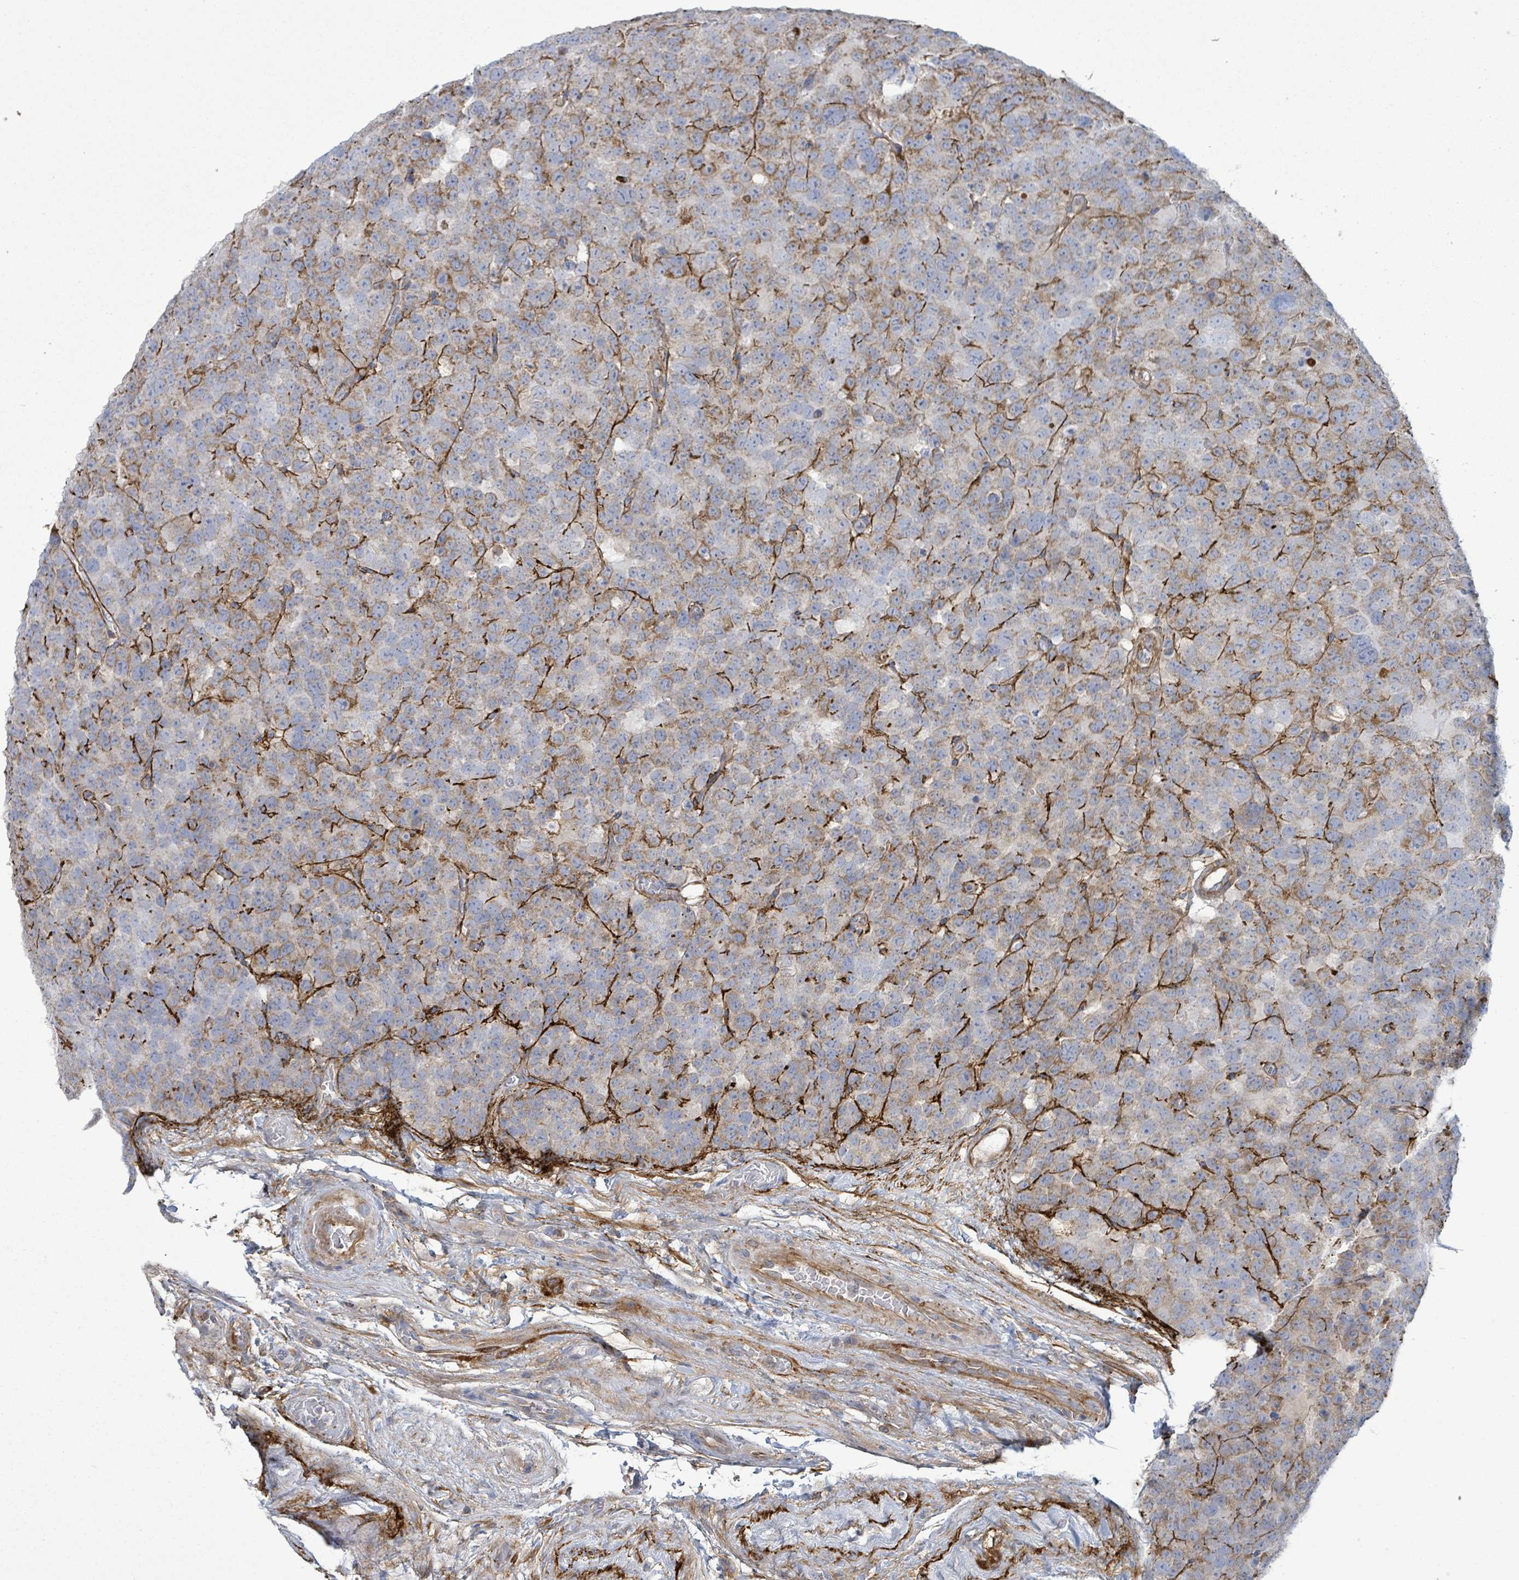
{"staining": {"intensity": "weak", "quantity": "25%-75%", "location": "cytoplasmic/membranous"}, "tissue": "testis cancer", "cell_type": "Tumor cells", "image_type": "cancer", "snomed": [{"axis": "morphology", "description": "Seminoma, NOS"}, {"axis": "topography", "description": "Testis"}], "caption": "A high-resolution image shows immunohistochemistry (IHC) staining of testis cancer, which demonstrates weak cytoplasmic/membranous expression in about 25%-75% of tumor cells. (Stains: DAB (3,3'-diaminobenzidine) in brown, nuclei in blue, Microscopy: brightfield microscopy at high magnification).", "gene": "EGFL7", "patient": {"sex": "male", "age": 71}}